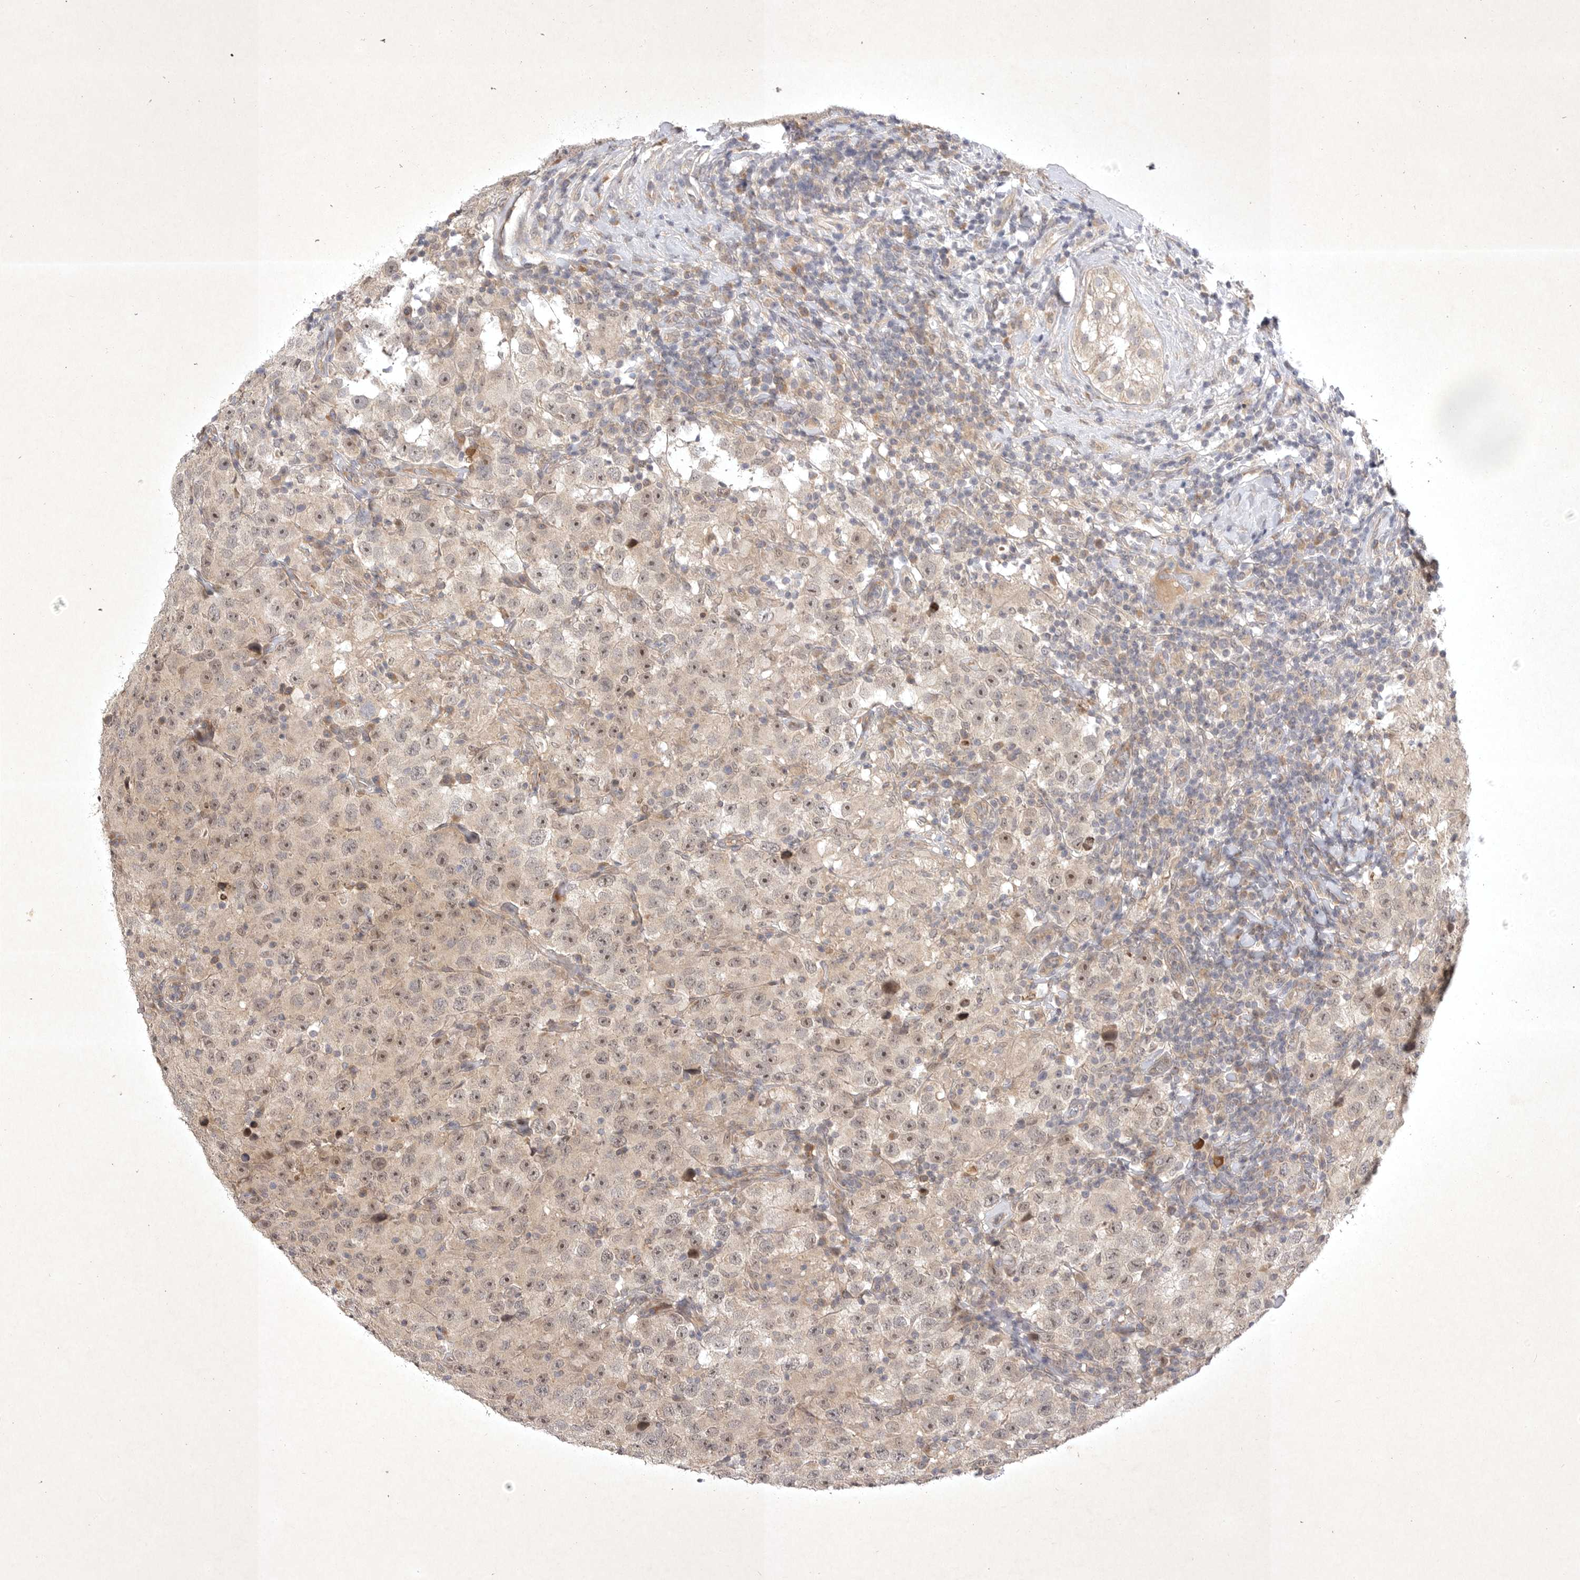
{"staining": {"intensity": "weak", "quantity": "25%-75%", "location": "cytoplasmic/membranous"}, "tissue": "testis cancer", "cell_type": "Tumor cells", "image_type": "cancer", "snomed": [{"axis": "morphology", "description": "Seminoma, NOS"}, {"axis": "topography", "description": "Testis"}], "caption": "Protein expression analysis of testis cancer displays weak cytoplasmic/membranous staining in about 25%-75% of tumor cells. The staining was performed using DAB (3,3'-diaminobenzidine) to visualize the protein expression in brown, while the nuclei were stained in blue with hematoxylin (Magnification: 20x).", "gene": "PTPDC1", "patient": {"sex": "male", "age": 41}}